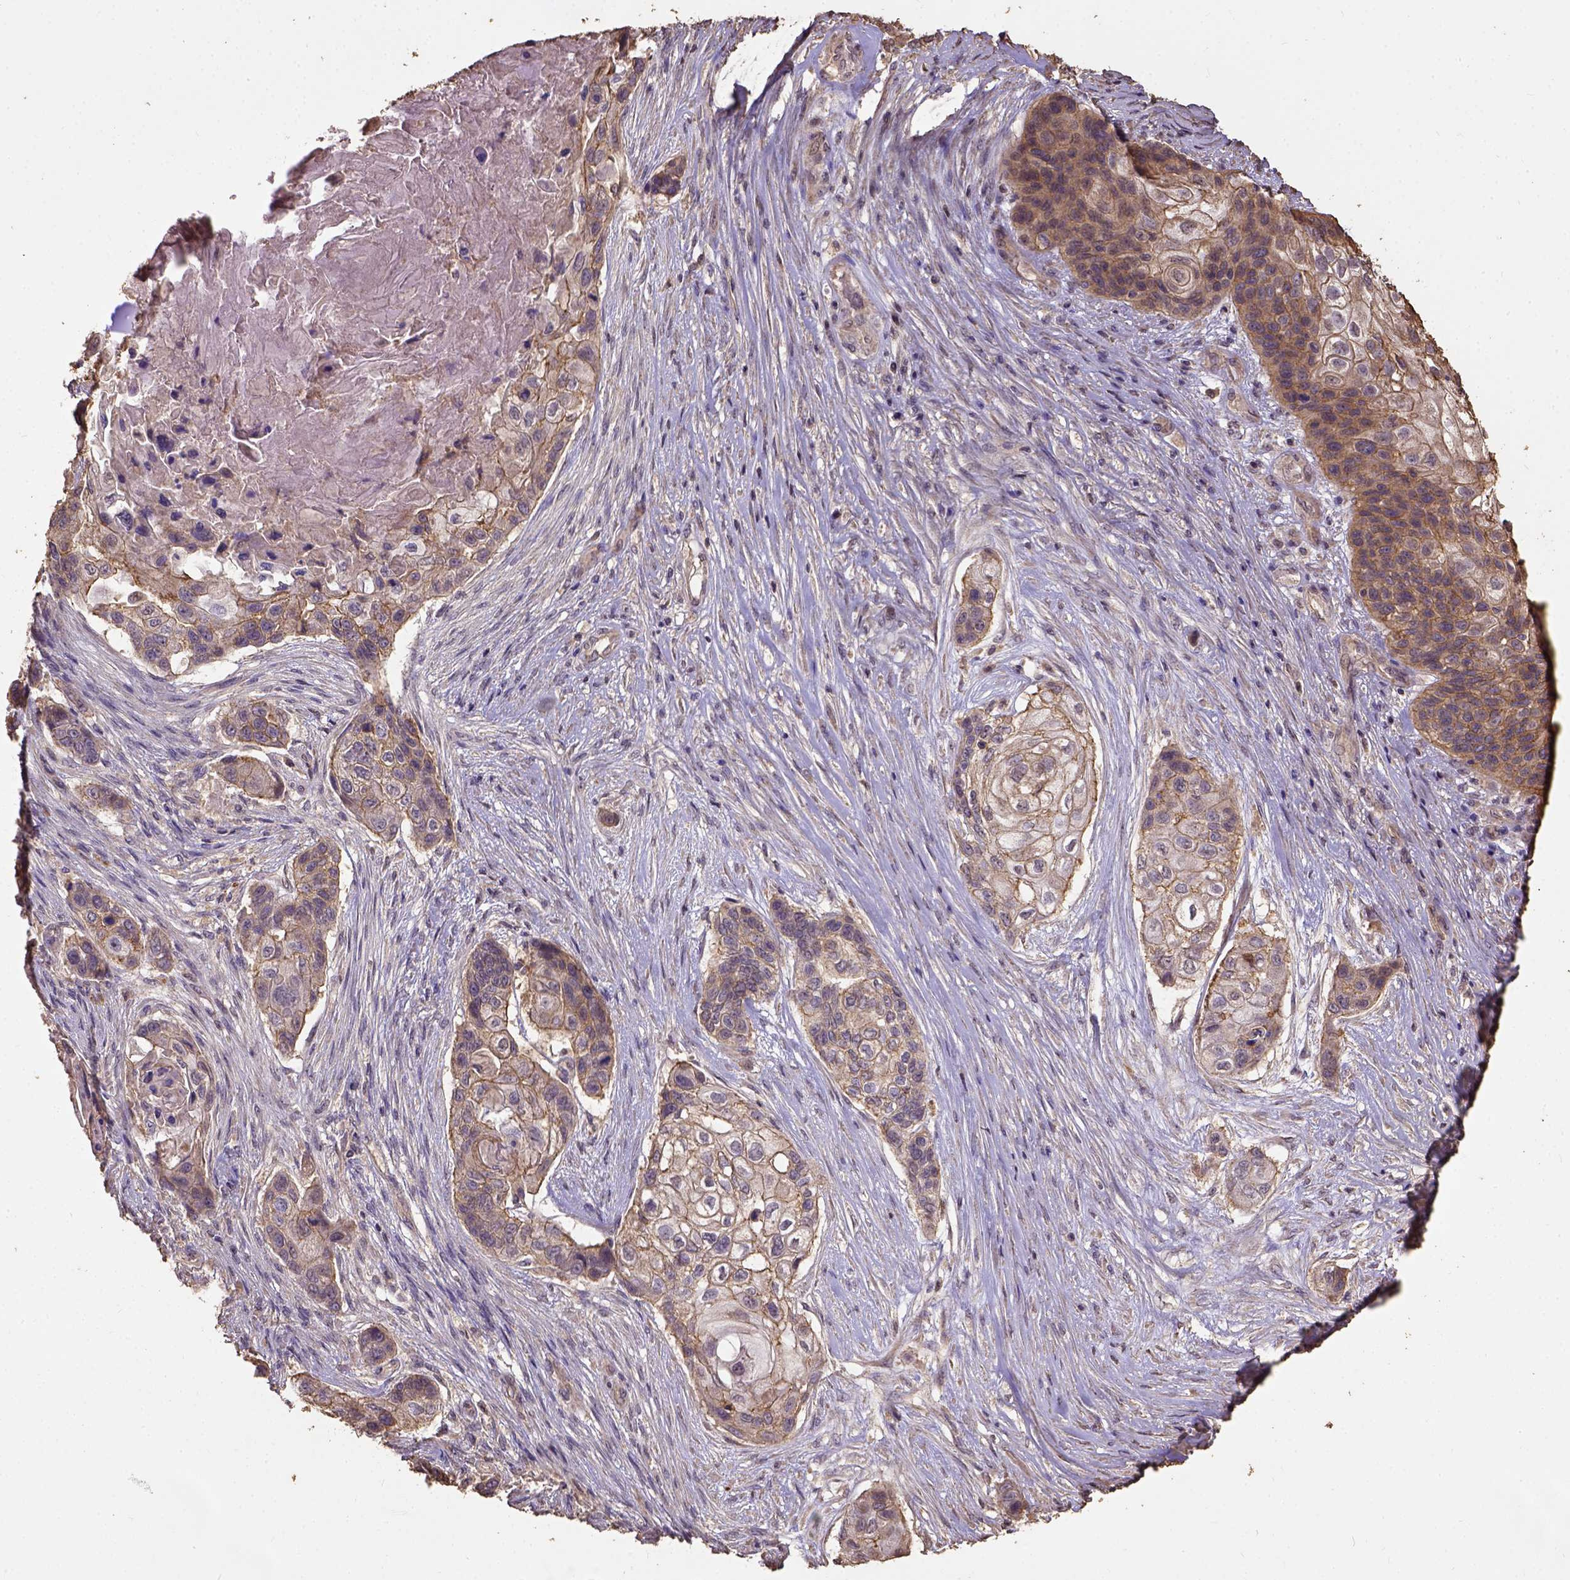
{"staining": {"intensity": "moderate", "quantity": "<25%", "location": "cytoplasmic/membranous"}, "tissue": "lung cancer", "cell_type": "Tumor cells", "image_type": "cancer", "snomed": [{"axis": "morphology", "description": "Squamous cell carcinoma, NOS"}, {"axis": "topography", "description": "Lung"}], "caption": "Immunohistochemical staining of lung squamous cell carcinoma shows moderate cytoplasmic/membranous protein staining in about <25% of tumor cells.", "gene": "ATP1B3", "patient": {"sex": "male", "age": 69}}